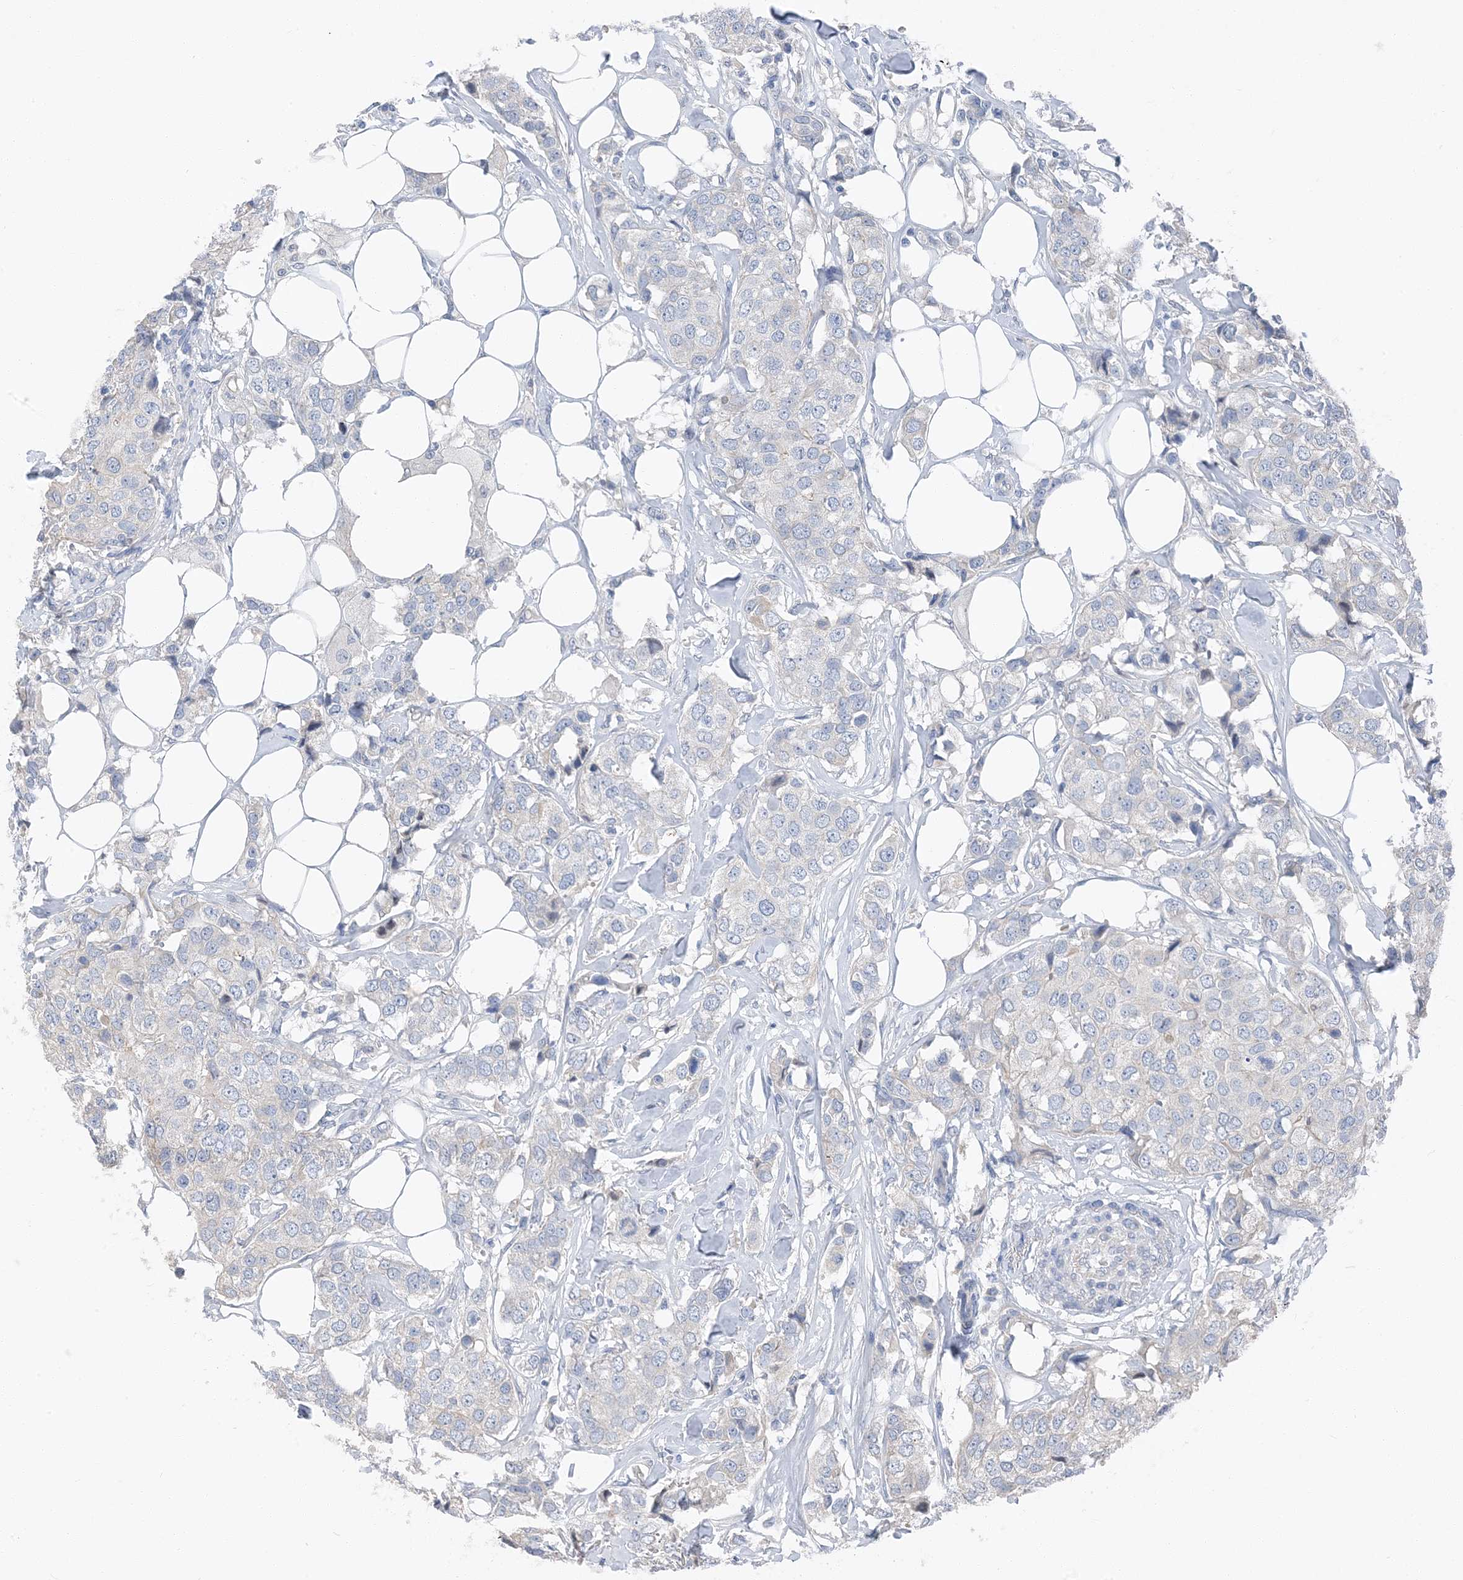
{"staining": {"intensity": "negative", "quantity": "none", "location": "none"}, "tissue": "breast cancer", "cell_type": "Tumor cells", "image_type": "cancer", "snomed": [{"axis": "morphology", "description": "Duct carcinoma"}, {"axis": "topography", "description": "Breast"}], "caption": "Immunohistochemical staining of breast cancer (intraductal carcinoma) reveals no significant staining in tumor cells.", "gene": "NCOA7", "patient": {"sex": "female", "age": 80}}